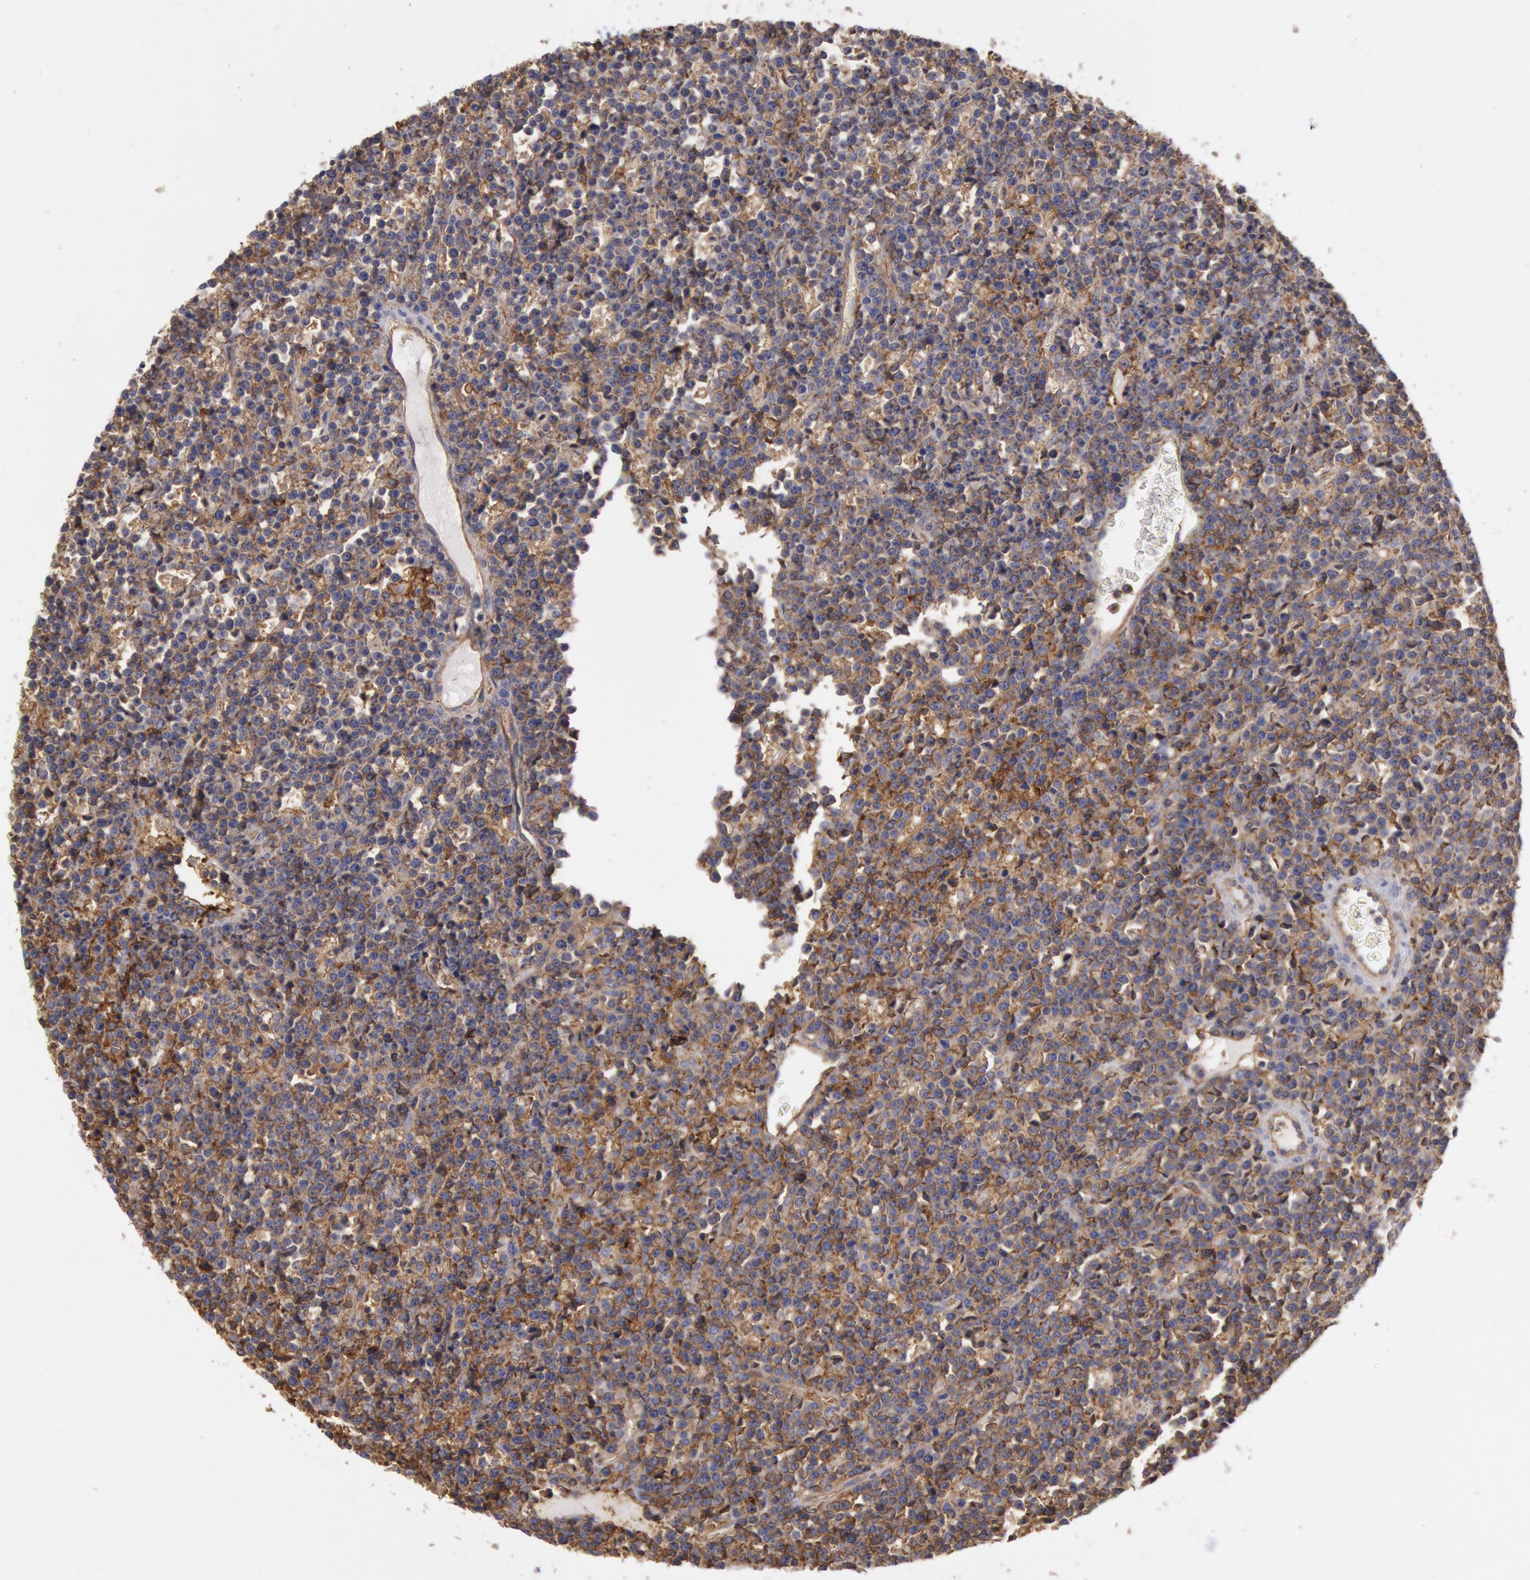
{"staining": {"intensity": "moderate", "quantity": ">75%", "location": "cytoplasmic/membranous"}, "tissue": "lymphoma", "cell_type": "Tumor cells", "image_type": "cancer", "snomed": [{"axis": "morphology", "description": "Malignant lymphoma, non-Hodgkin's type, High grade"}, {"axis": "topography", "description": "Ovary"}], "caption": "Lymphoma stained with a protein marker exhibits moderate staining in tumor cells.", "gene": "SNAP23", "patient": {"sex": "female", "age": 56}}